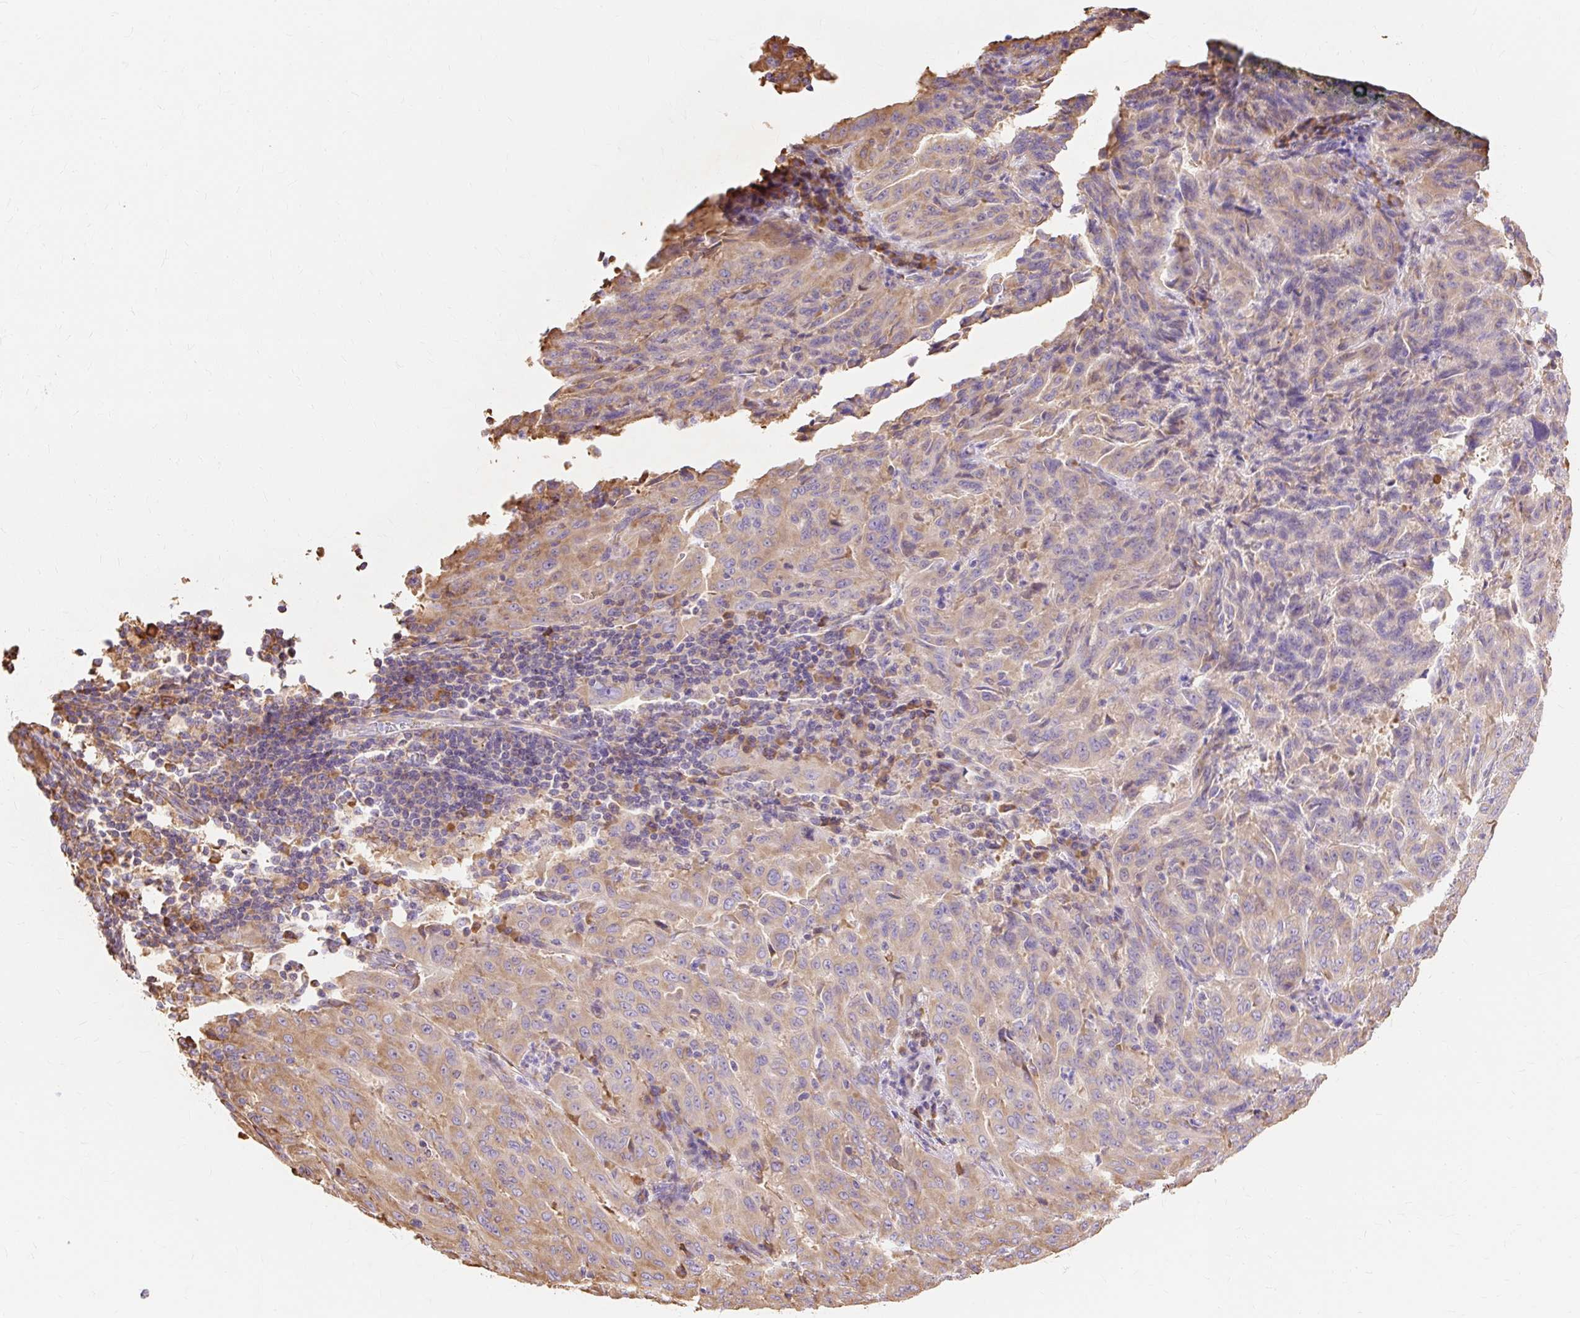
{"staining": {"intensity": "moderate", "quantity": "25%-75%", "location": "cytoplasmic/membranous"}, "tissue": "pancreatic cancer", "cell_type": "Tumor cells", "image_type": "cancer", "snomed": [{"axis": "morphology", "description": "Adenocarcinoma, NOS"}, {"axis": "topography", "description": "Pancreas"}], "caption": "High-magnification brightfield microscopy of pancreatic cancer (adenocarcinoma) stained with DAB (3,3'-diaminobenzidine) (brown) and counterstained with hematoxylin (blue). tumor cells exhibit moderate cytoplasmic/membranous expression is identified in approximately25%-75% of cells.", "gene": "RPS17", "patient": {"sex": "male", "age": 63}}